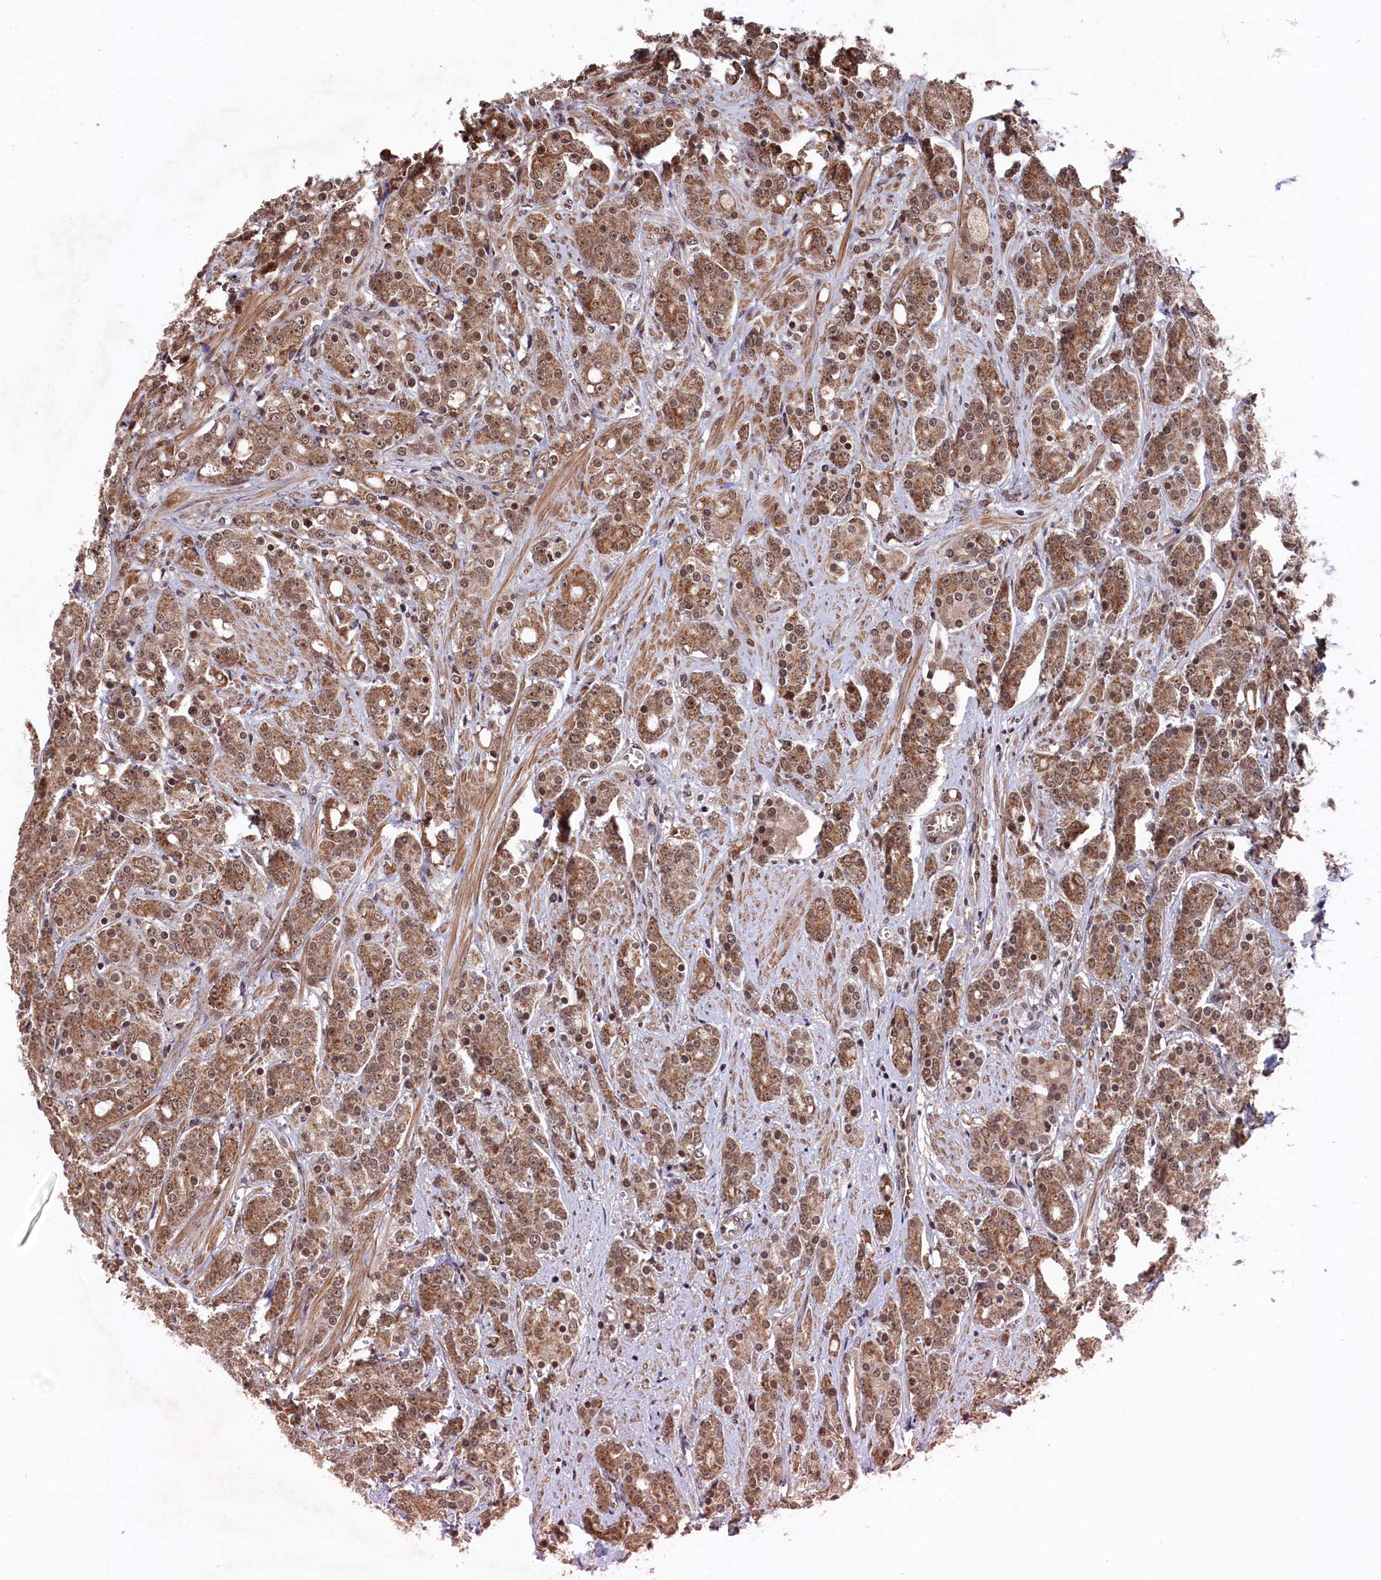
{"staining": {"intensity": "moderate", "quantity": ">75%", "location": "cytoplasmic/membranous,nuclear"}, "tissue": "prostate cancer", "cell_type": "Tumor cells", "image_type": "cancer", "snomed": [{"axis": "morphology", "description": "Adenocarcinoma, High grade"}, {"axis": "topography", "description": "Prostate"}], "caption": "Immunohistochemical staining of human high-grade adenocarcinoma (prostate) demonstrates medium levels of moderate cytoplasmic/membranous and nuclear staining in approximately >75% of tumor cells.", "gene": "CLPX", "patient": {"sex": "male", "age": 62}}